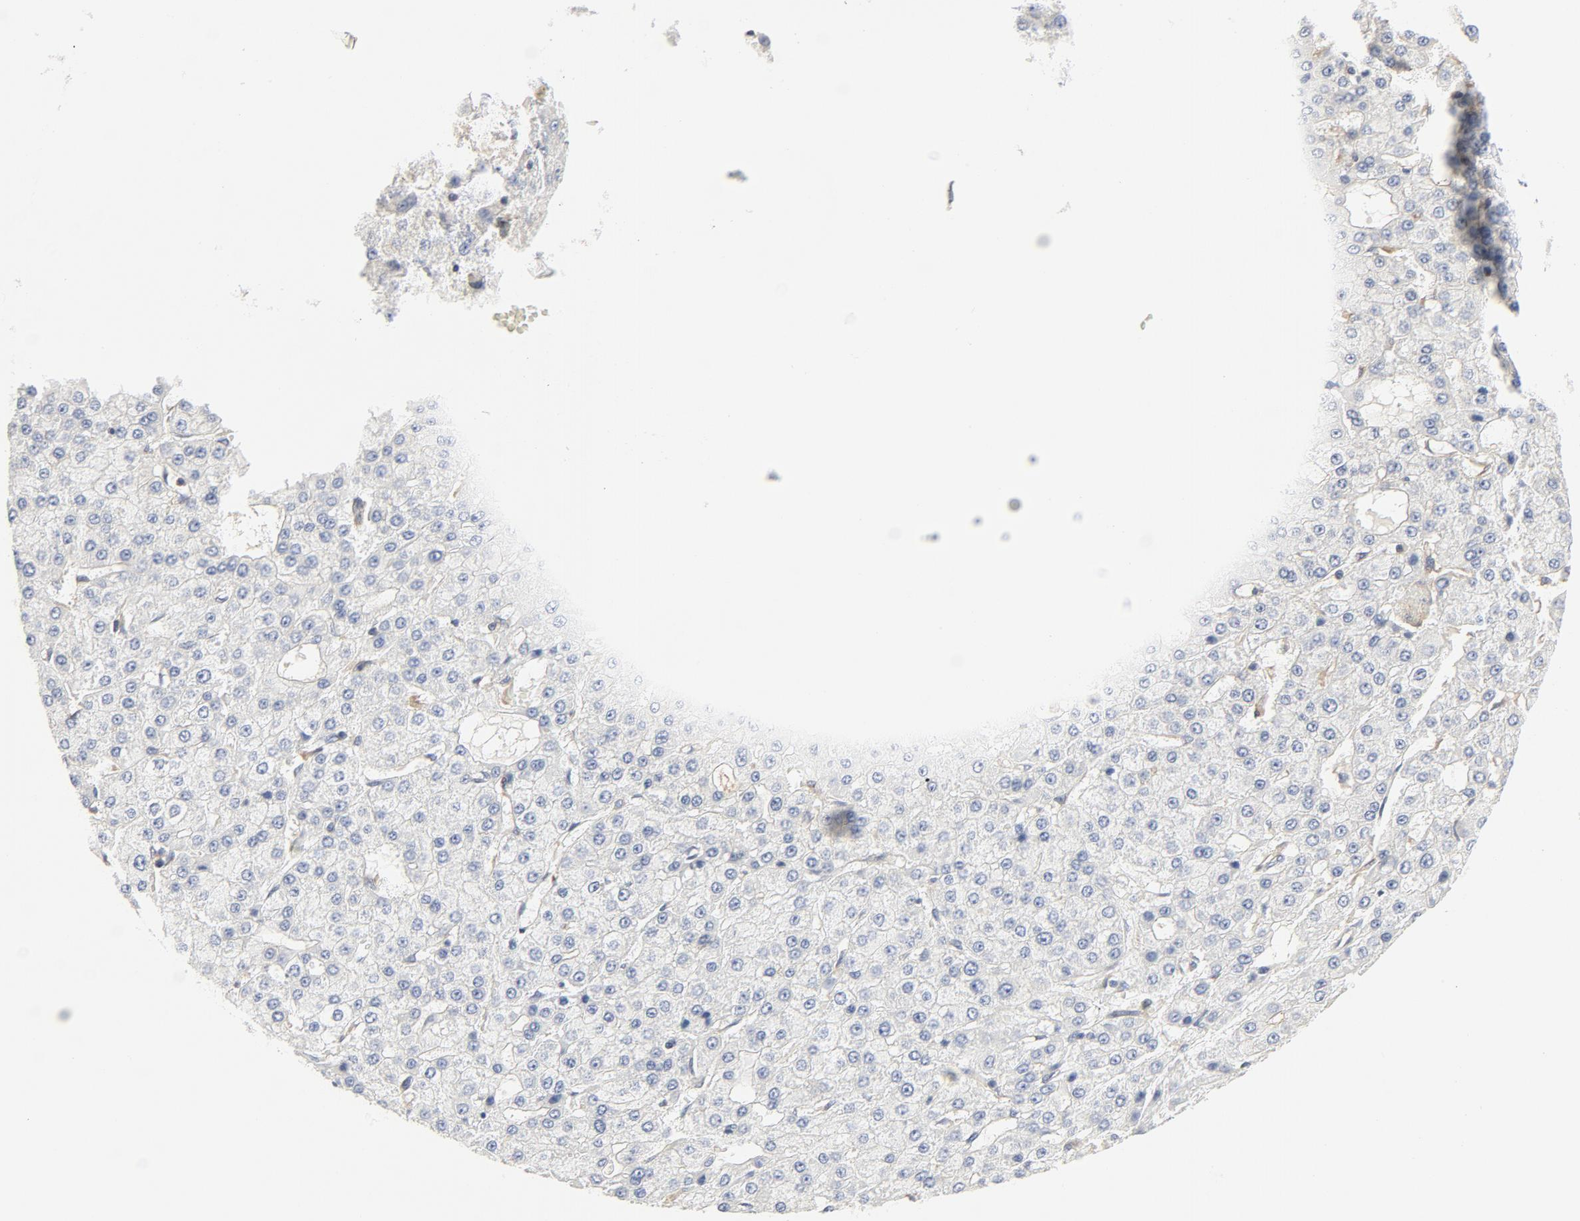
{"staining": {"intensity": "negative", "quantity": "none", "location": "none"}, "tissue": "liver cancer", "cell_type": "Tumor cells", "image_type": "cancer", "snomed": [{"axis": "morphology", "description": "Carcinoma, Hepatocellular, NOS"}, {"axis": "topography", "description": "Liver"}], "caption": "The histopathology image displays no significant positivity in tumor cells of liver hepatocellular carcinoma.", "gene": "RABEP1", "patient": {"sex": "male", "age": 47}}